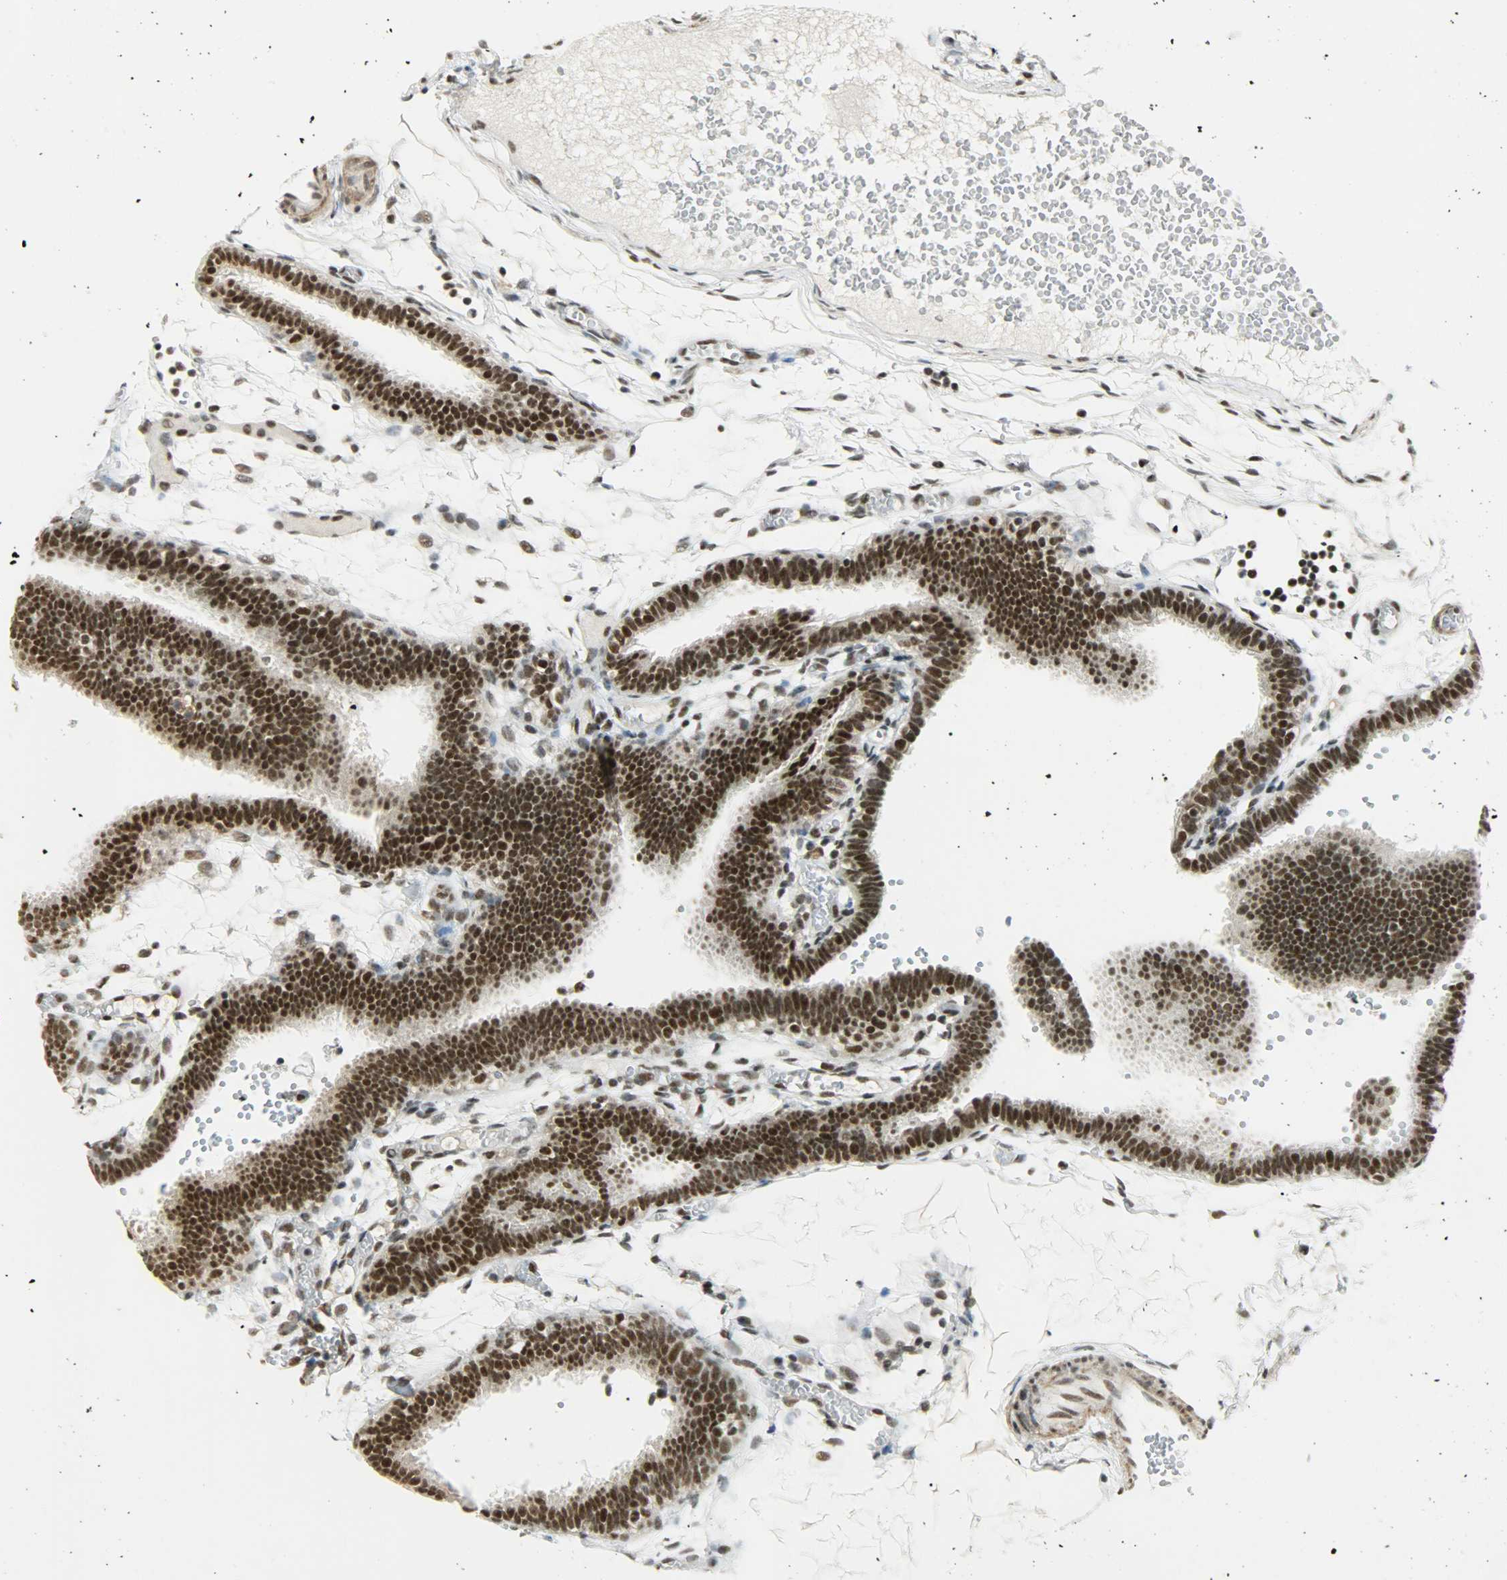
{"staining": {"intensity": "strong", "quantity": ">75%", "location": "nuclear"}, "tissue": "fallopian tube", "cell_type": "Glandular cells", "image_type": "normal", "snomed": [{"axis": "morphology", "description": "Normal tissue, NOS"}, {"axis": "topography", "description": "Fallopian tube"}], "caption": "Fallopian tube was stained to show a protein in brown. There is high levels of strong nuclear positivity in approximately >75% of glandular cells. (DAB (3,3'-diaminobenzidine) IHC with brightfield microscopy, high magnification).", "gene": "SUGP1", "patient": {"sex": "female", "age": 29}}